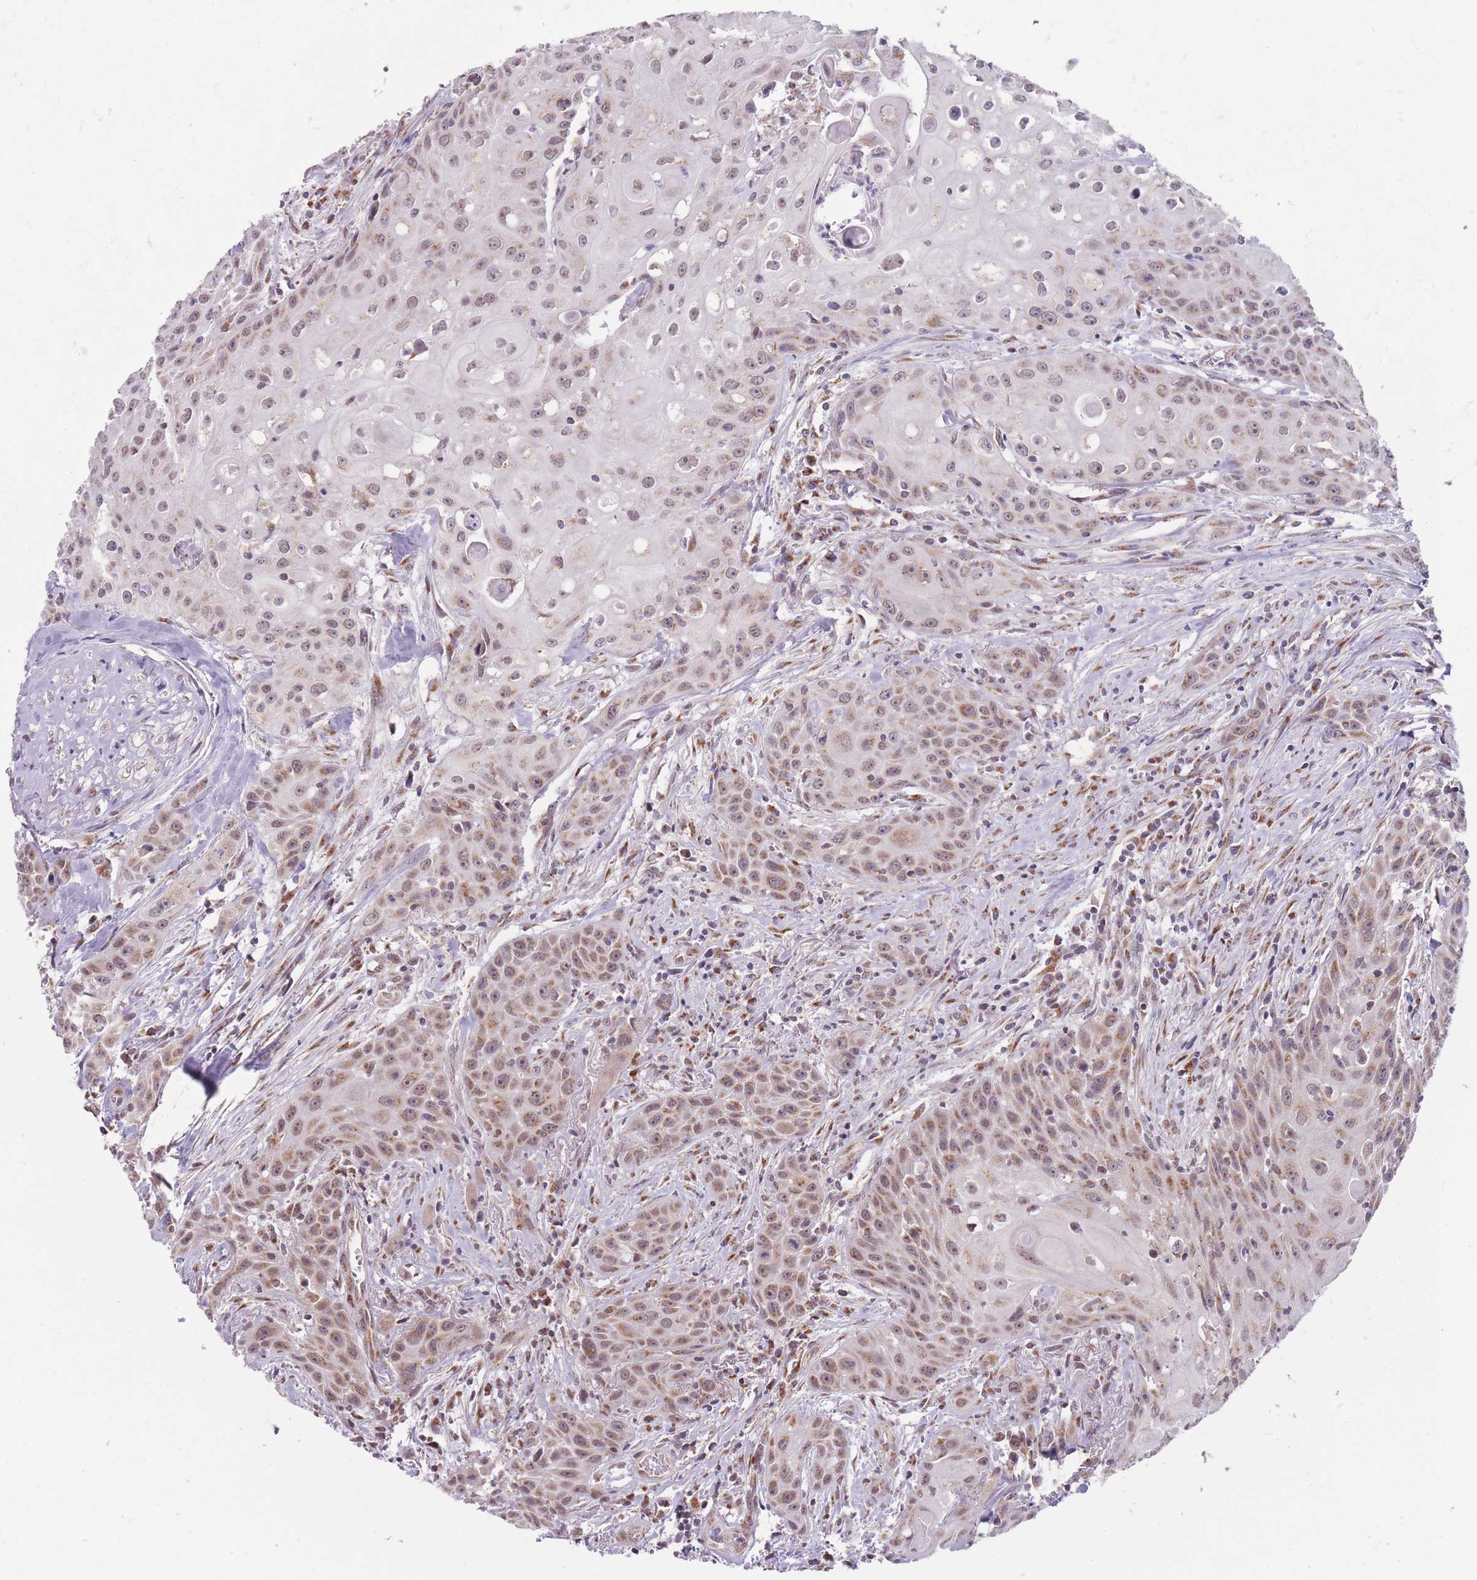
{"staining": {"intensity": "moderate", "quantity": "25%-75%", "location": "cytoplasmic/membranous"}, "tissue": "head and neck cancer", "cell_type": "Tumor cells", "image_type": "cancer", "snomed": [{"axis": "morphology", "description": "Squamous cell carcinoma, NOS"}, {"axis": "topography", "description": "Oral tissue"}, {"axis": "topography", "description": "Head-Neck"}], "caption": "Moderate cytoplasmic/membranous positivity for a protein is present in approximately 25%-75% of tumor cells of head and neck cancer (squamous cell carcinoma) using immunohistochemistry (IHC).", "gene": "NELL1", "patient": {"sex": "female", "age": 82}}